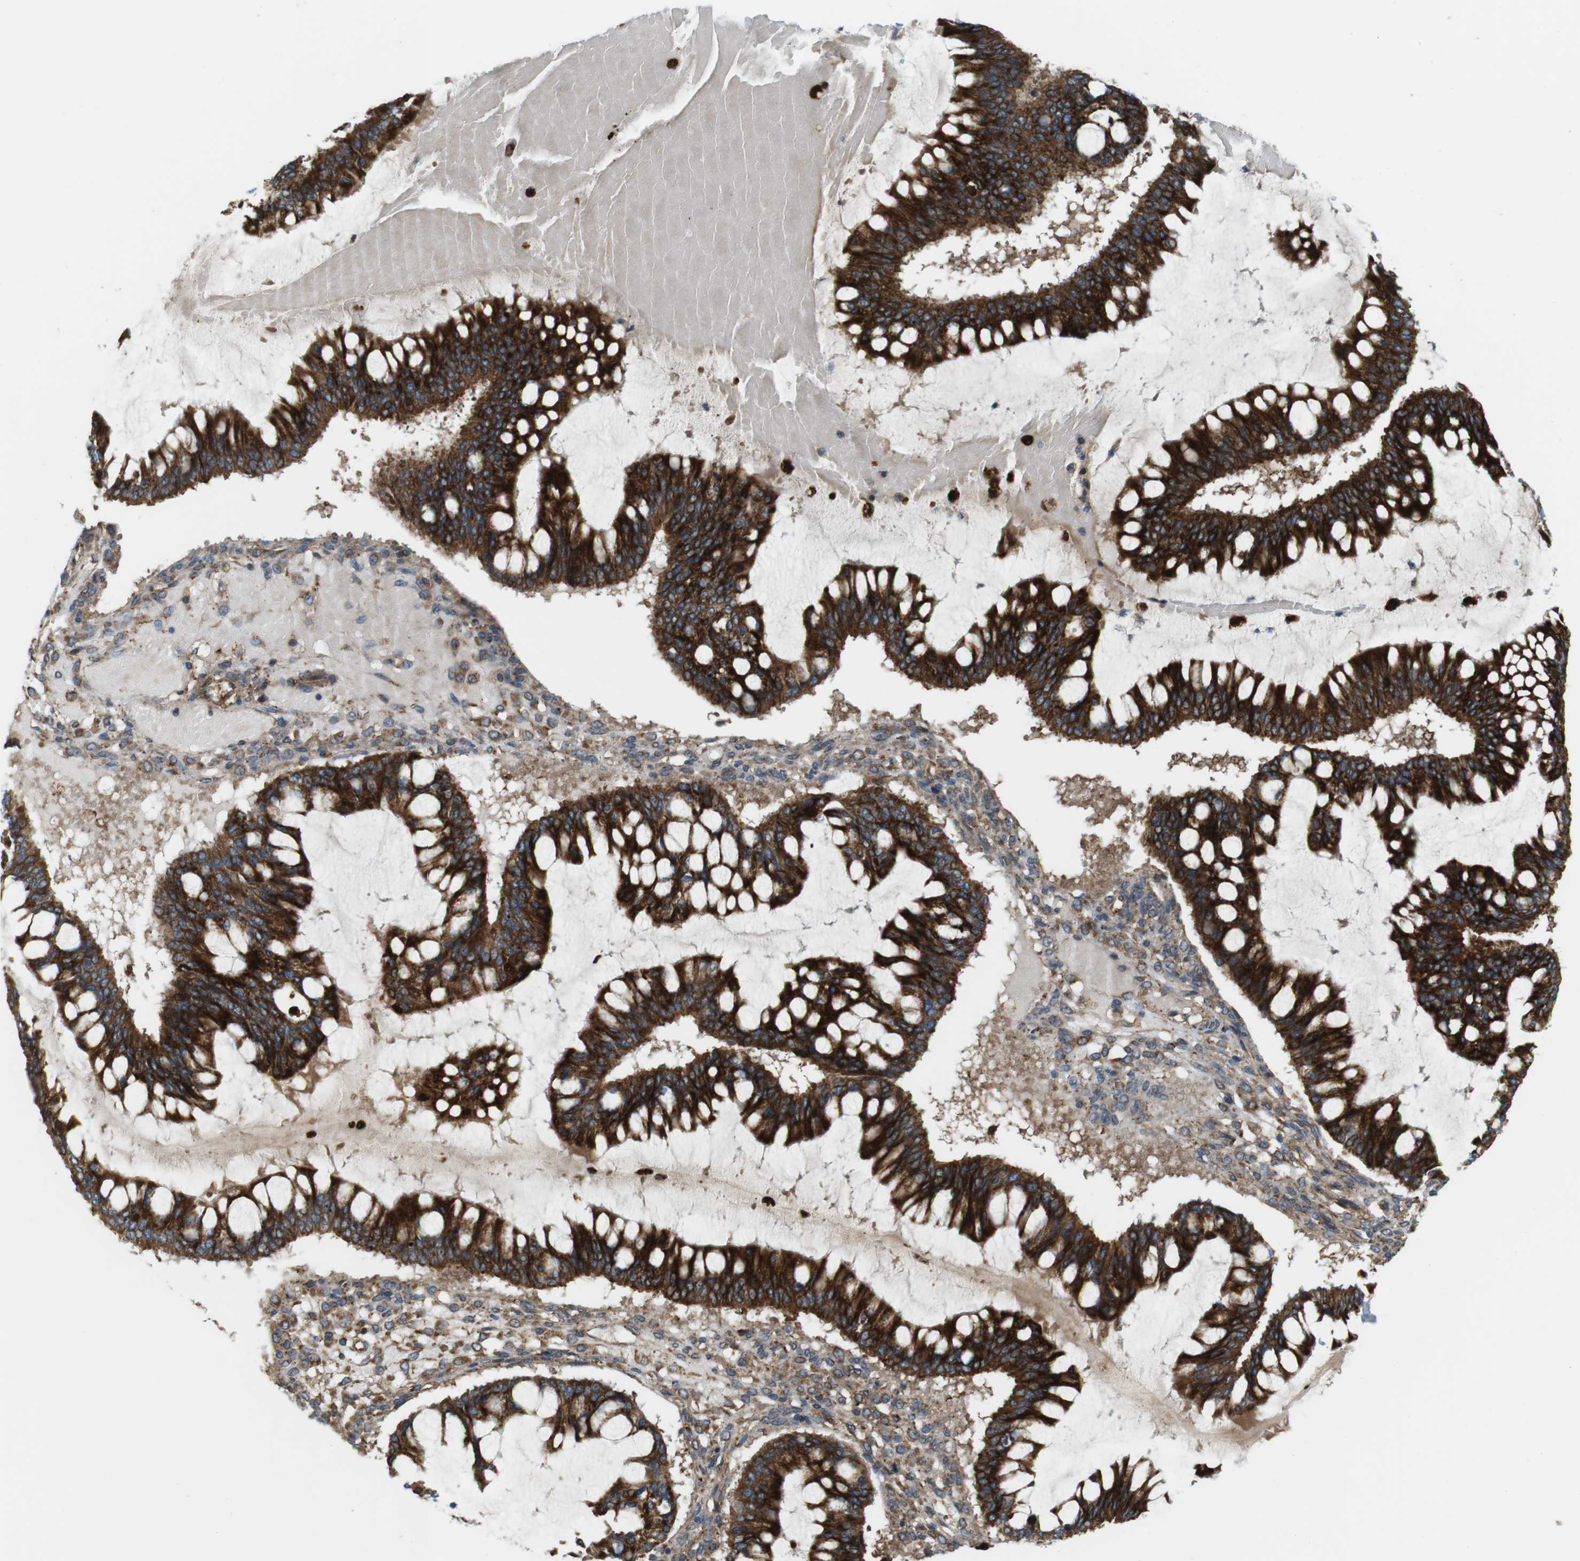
{"staining": {"intensity": "strong", "quantity": ">75%", "location": "cytoplasmic/membranous"}, "tissue": "ovarian cancer", "cell_type": "Tumor cells", "image_type": "cancer", "snomed": [{"axis": "morphology", "description": "Cystadenocarcinoma, mucinous, NOS"}, {"axis": "topography", "description": "Ovary"}], "caption": "Protein staining exhibits strong cytoplasmic/membranous expression in about >75% of tumor cells in ovarian cancer (mucinous cystadenocarcinoma).", "gene": "DDAH2", "patient": {"sex": "female", "age": 73}}